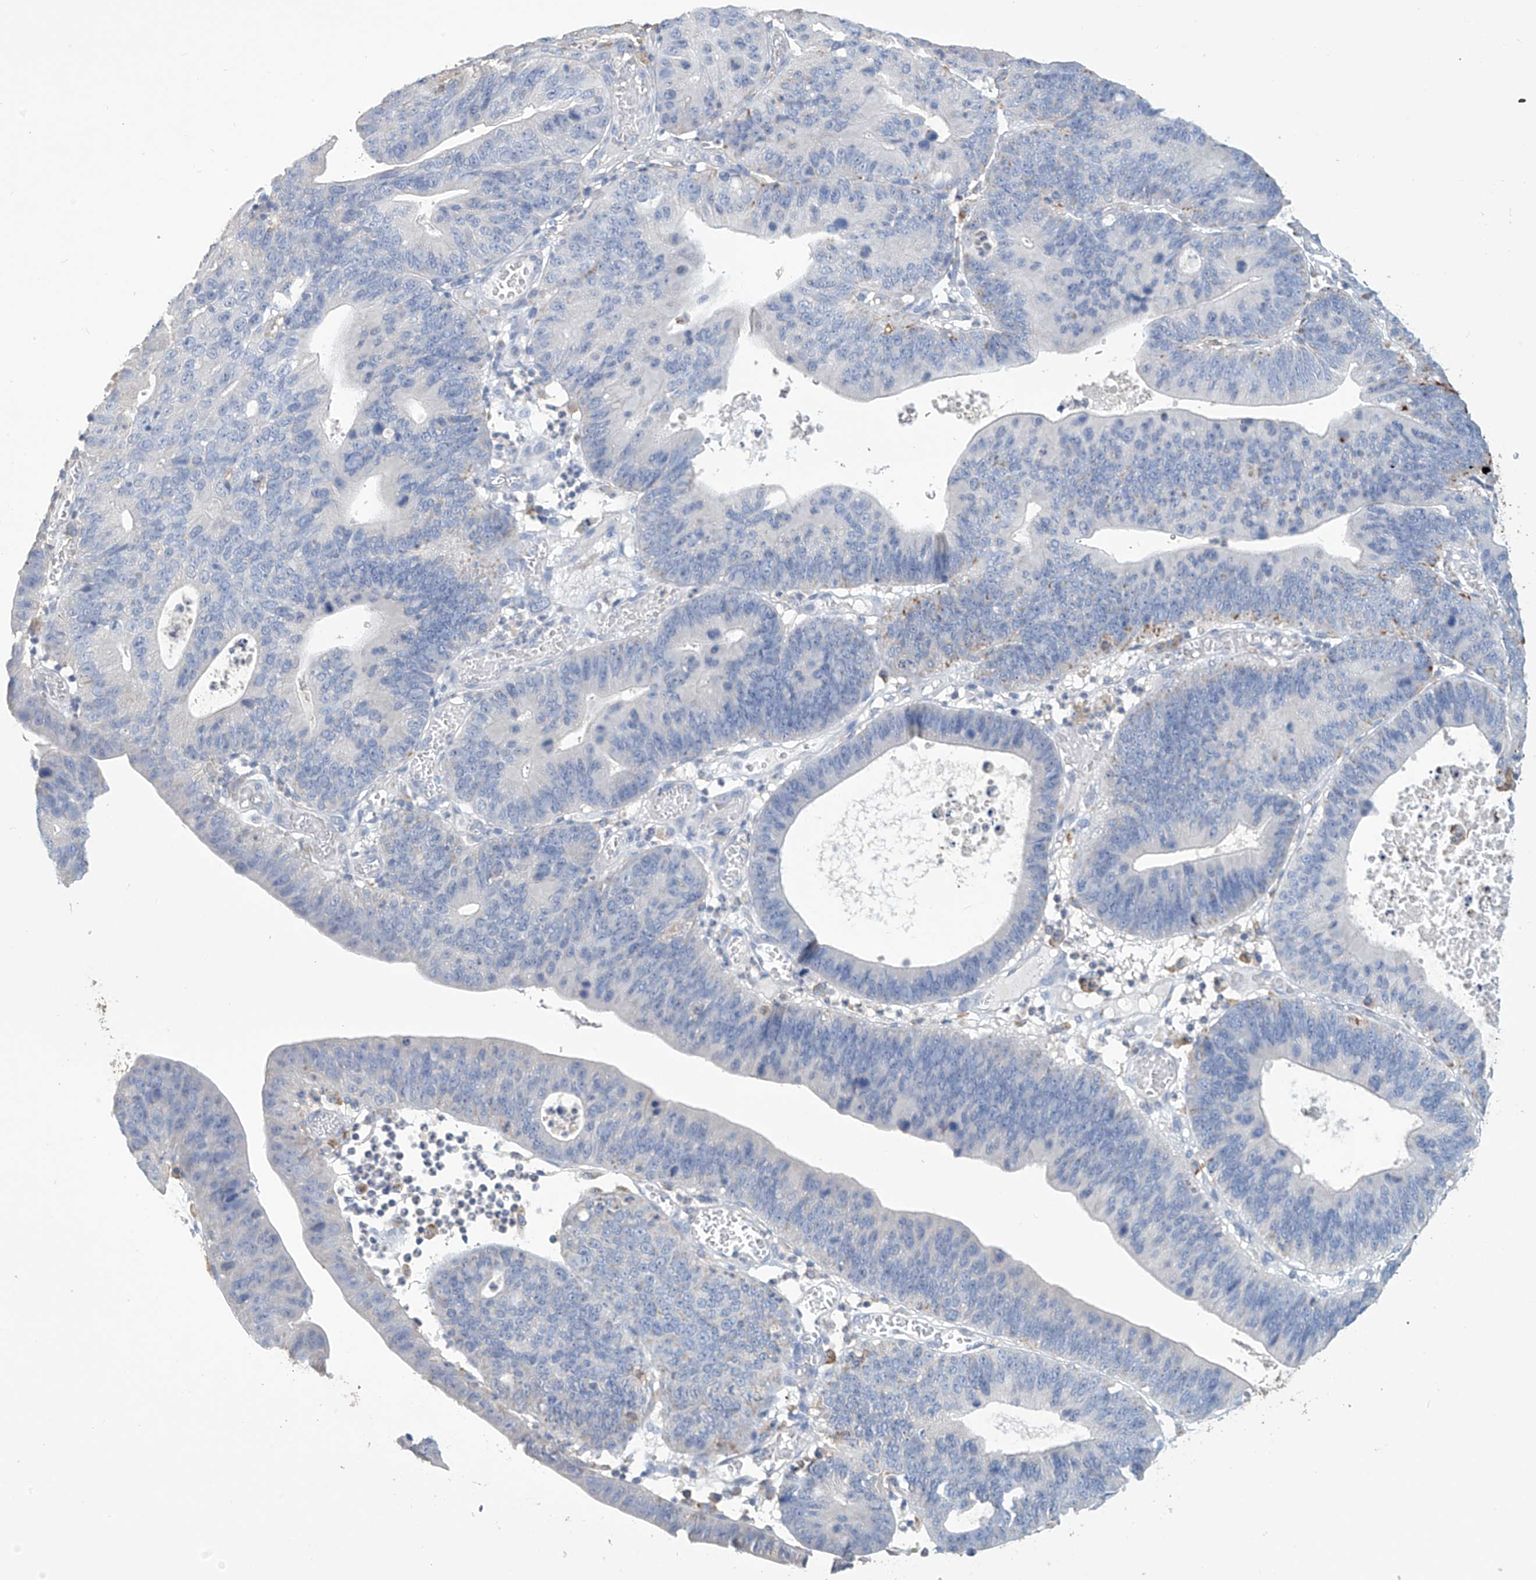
{"staining": {"intensity": "negative", "quantity": "none", "location": "none"}, "tissue": "stomach cancer", "cell_type": "Tumor cells", "image_type": "cancer", "snomed": [{"axis": "morphology", "description": "Adenocarcinoma, NOS"}, {"axis": "topography", "description": "Stomach"}], "caption": "Human stomach adenocarcinoma stained for a protein using immunohistochemistry (IHC) shows no staining in tumor cells.", "gene": "OGT", "patient": {"sex": "male", "age": 59}}